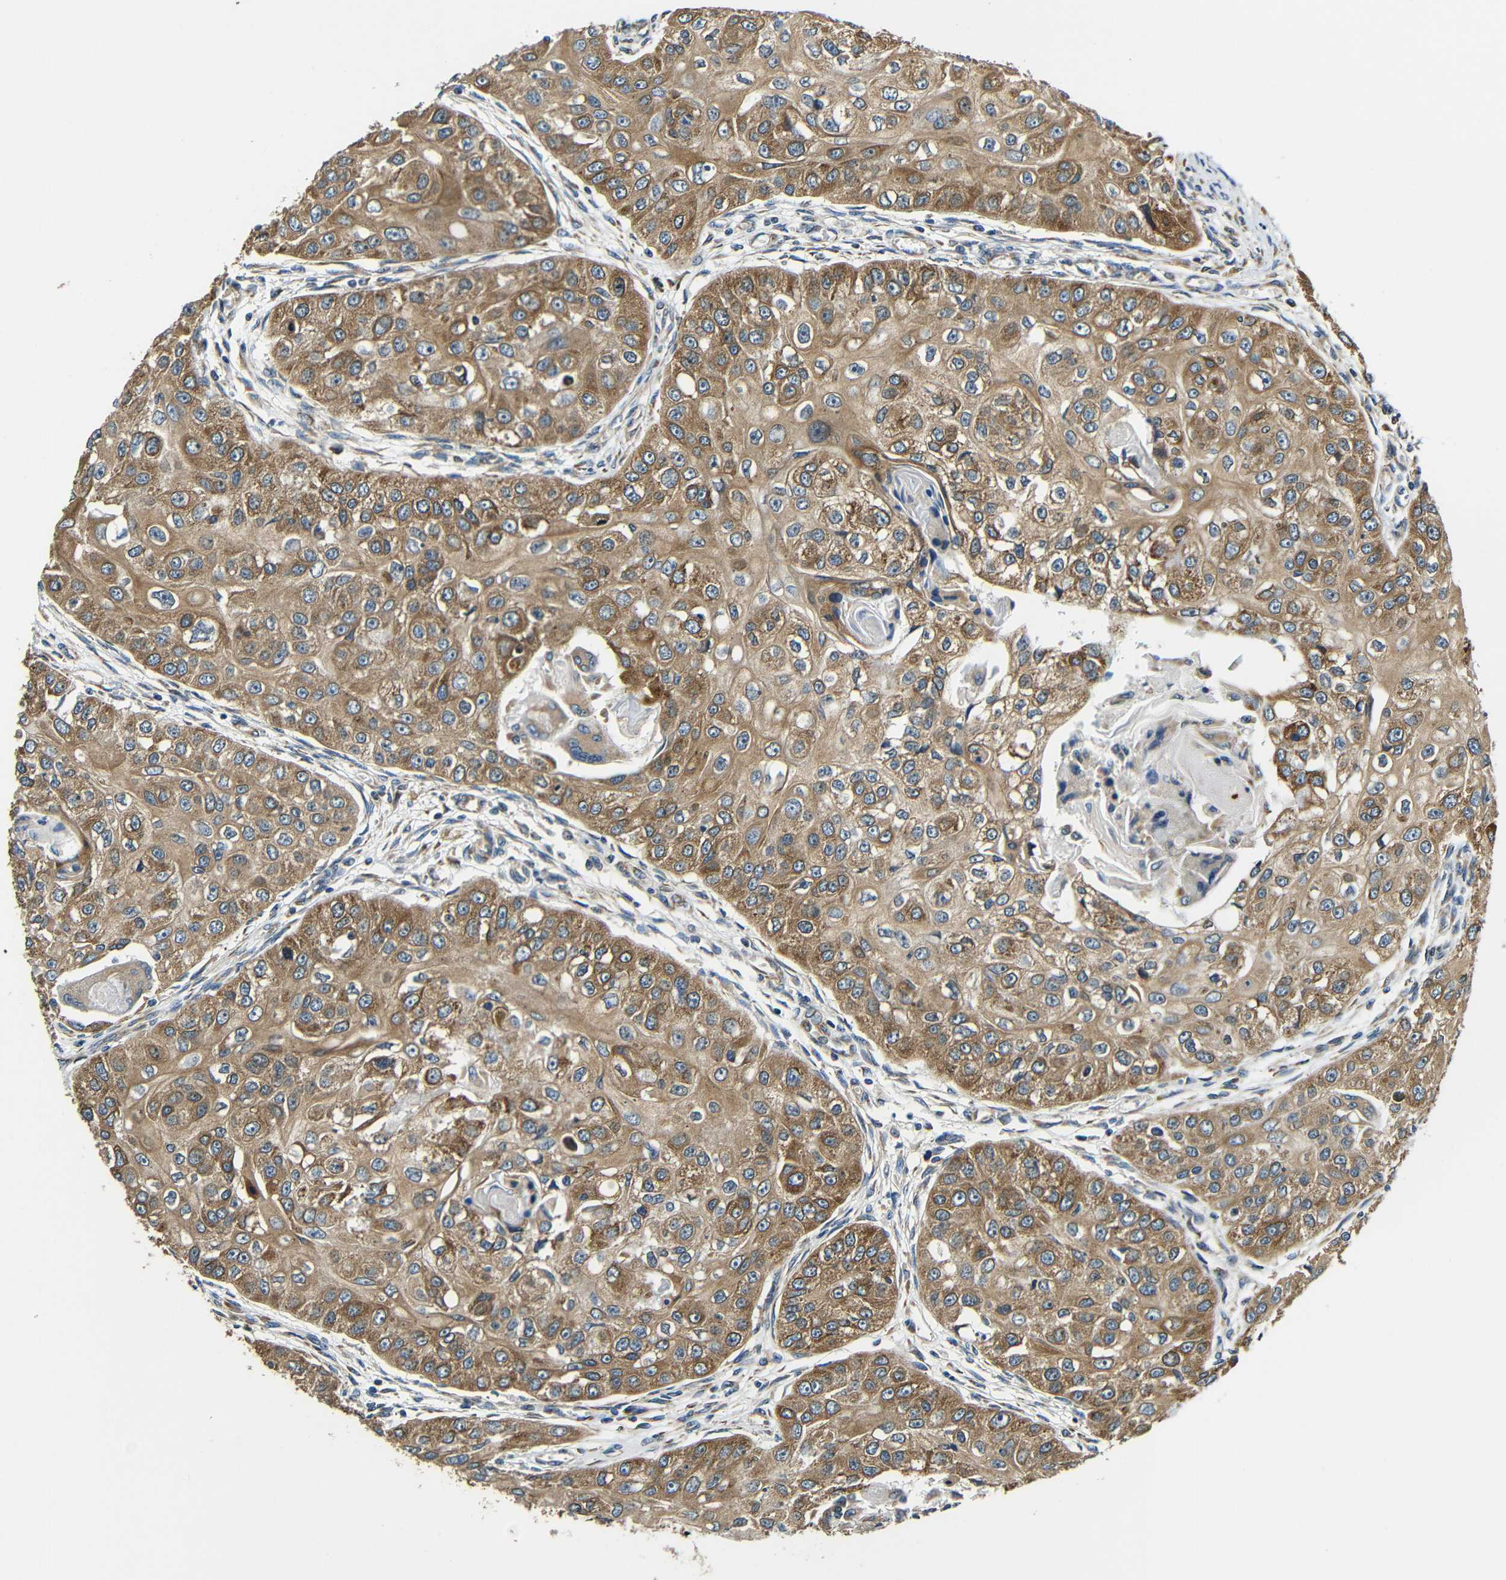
{"staining": {"intensity": "moderate", "quantity": ">75%", "location": "cytoplasmic/membranous"}, "tissue": "head and neck cancer", "cell_type": "Tumor cells", "image_type": "cancer", "snomed": [{"axis": "morphology", "description": "Normal tissue, NOS"}, {"axis": "morphology", "description": "Squamous cell carcinoma, NOS"}, {"axis": "topography", "description": "Skeletal muscle"}, {"axis": "topography", "description": "Head-Neck"}], "caption": "The micrograph reveals staining of head and neck squamous cell carcinoma, revealing moderate cytoplasmic/membranous protein expression (brown color) within tumor cells.", "gene": "VAPB", "patient": {"sex": "male", "age": 51}}